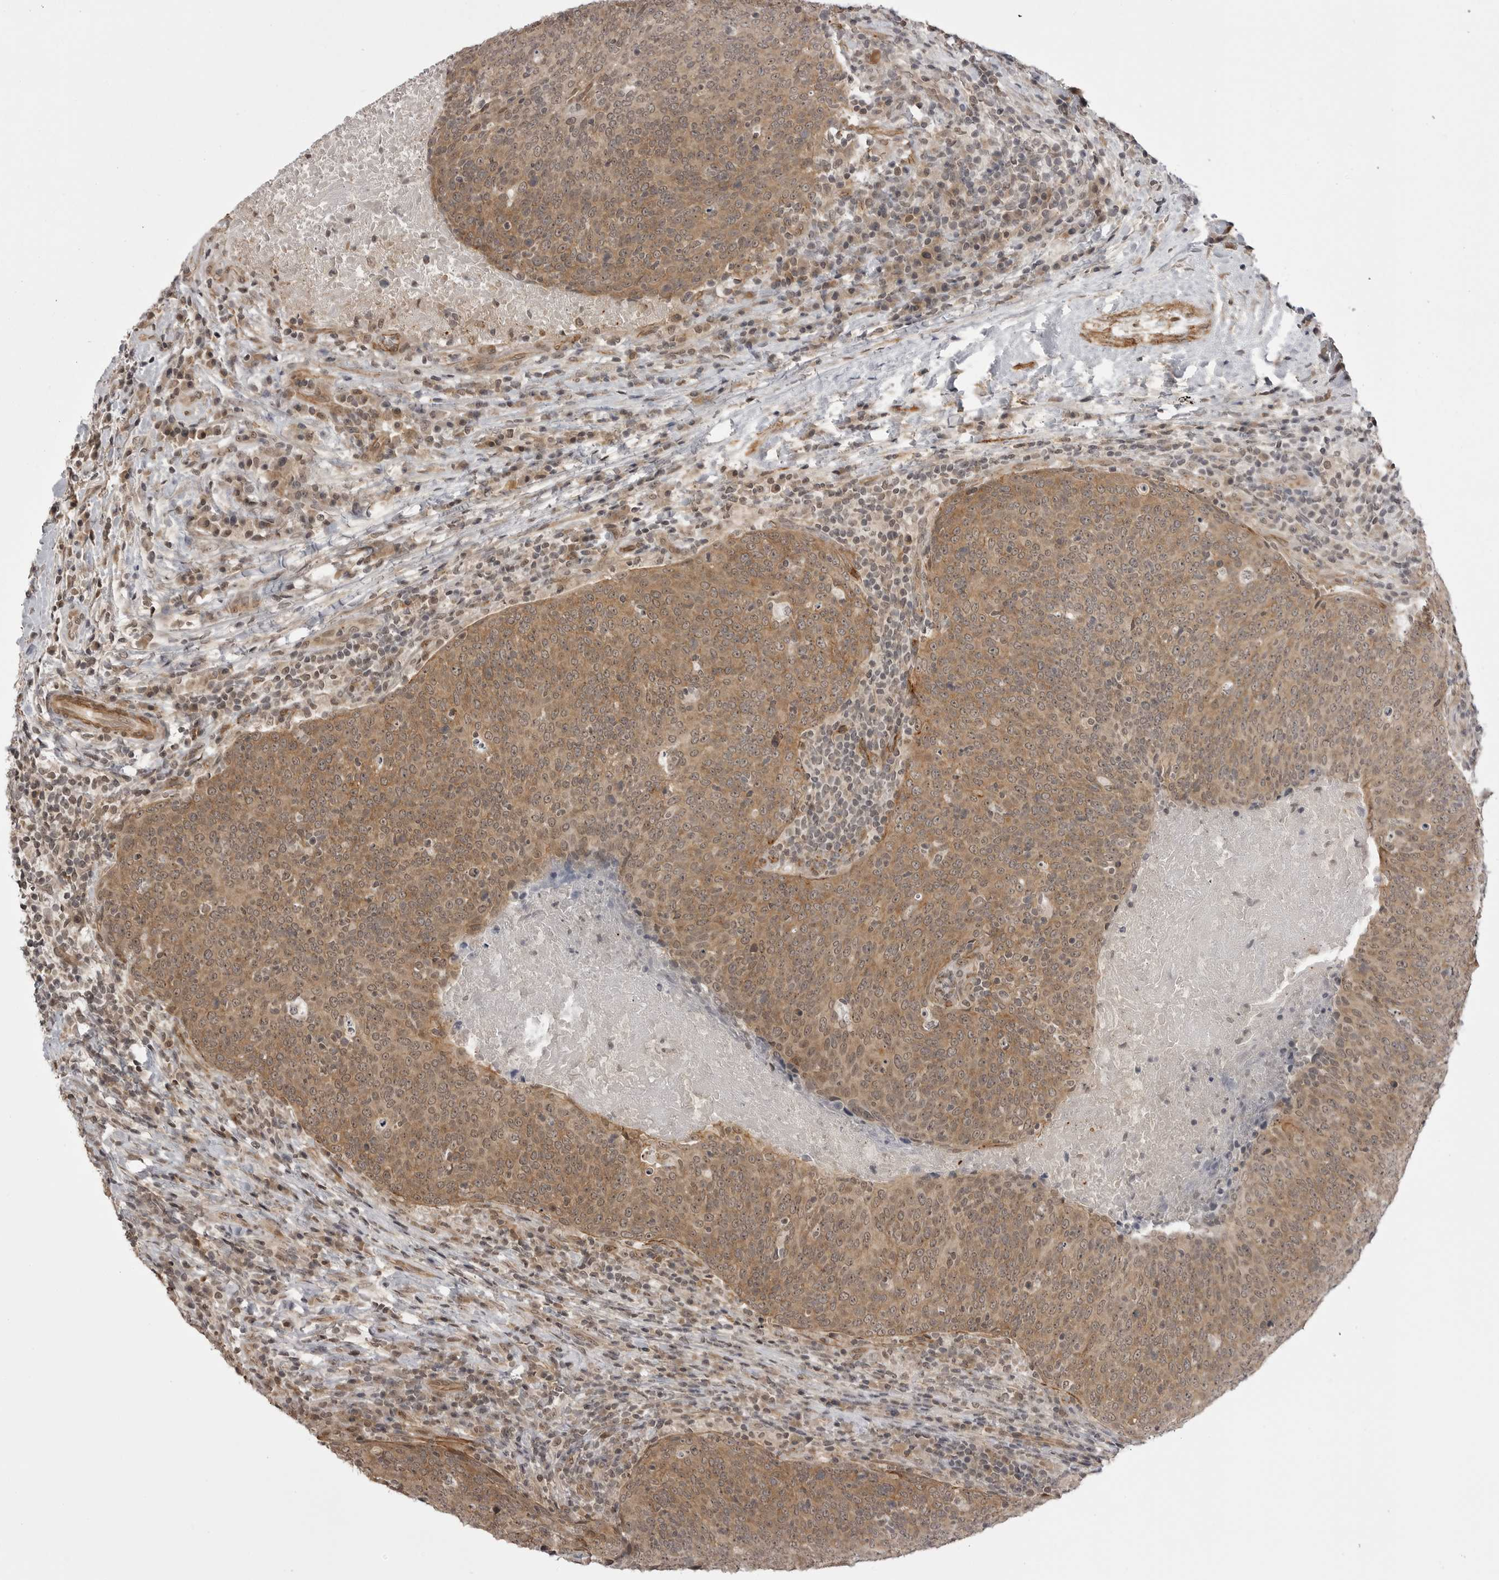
{"staining": {"intensity": "moderate", "quantity": ">75%", "location": "cytoplasmic/membranous"}, "tissue": "head and neck cancer", "cell_type": "Tumor cells", "image_type": "cancer", "snomed": [{"axis": "morphology", "description": "Squamous cell carcinoma, NOS"}, {"axis": "morphology", "description": "Squamous cell carcinoma, metastatic, NOS"}, {"axis": "topography", "description": "Lymph node"}, {"axis": "topography", "description": "Head-Neck"}], "caption": "Protein staining of head and neck squamous cell carcinoma tissue displays moderate cytoplasmic/membranous positivity in about >75% of tumor cells.", "gene": "SORBS1", "patient": {"sex": "male", "age": 62}}